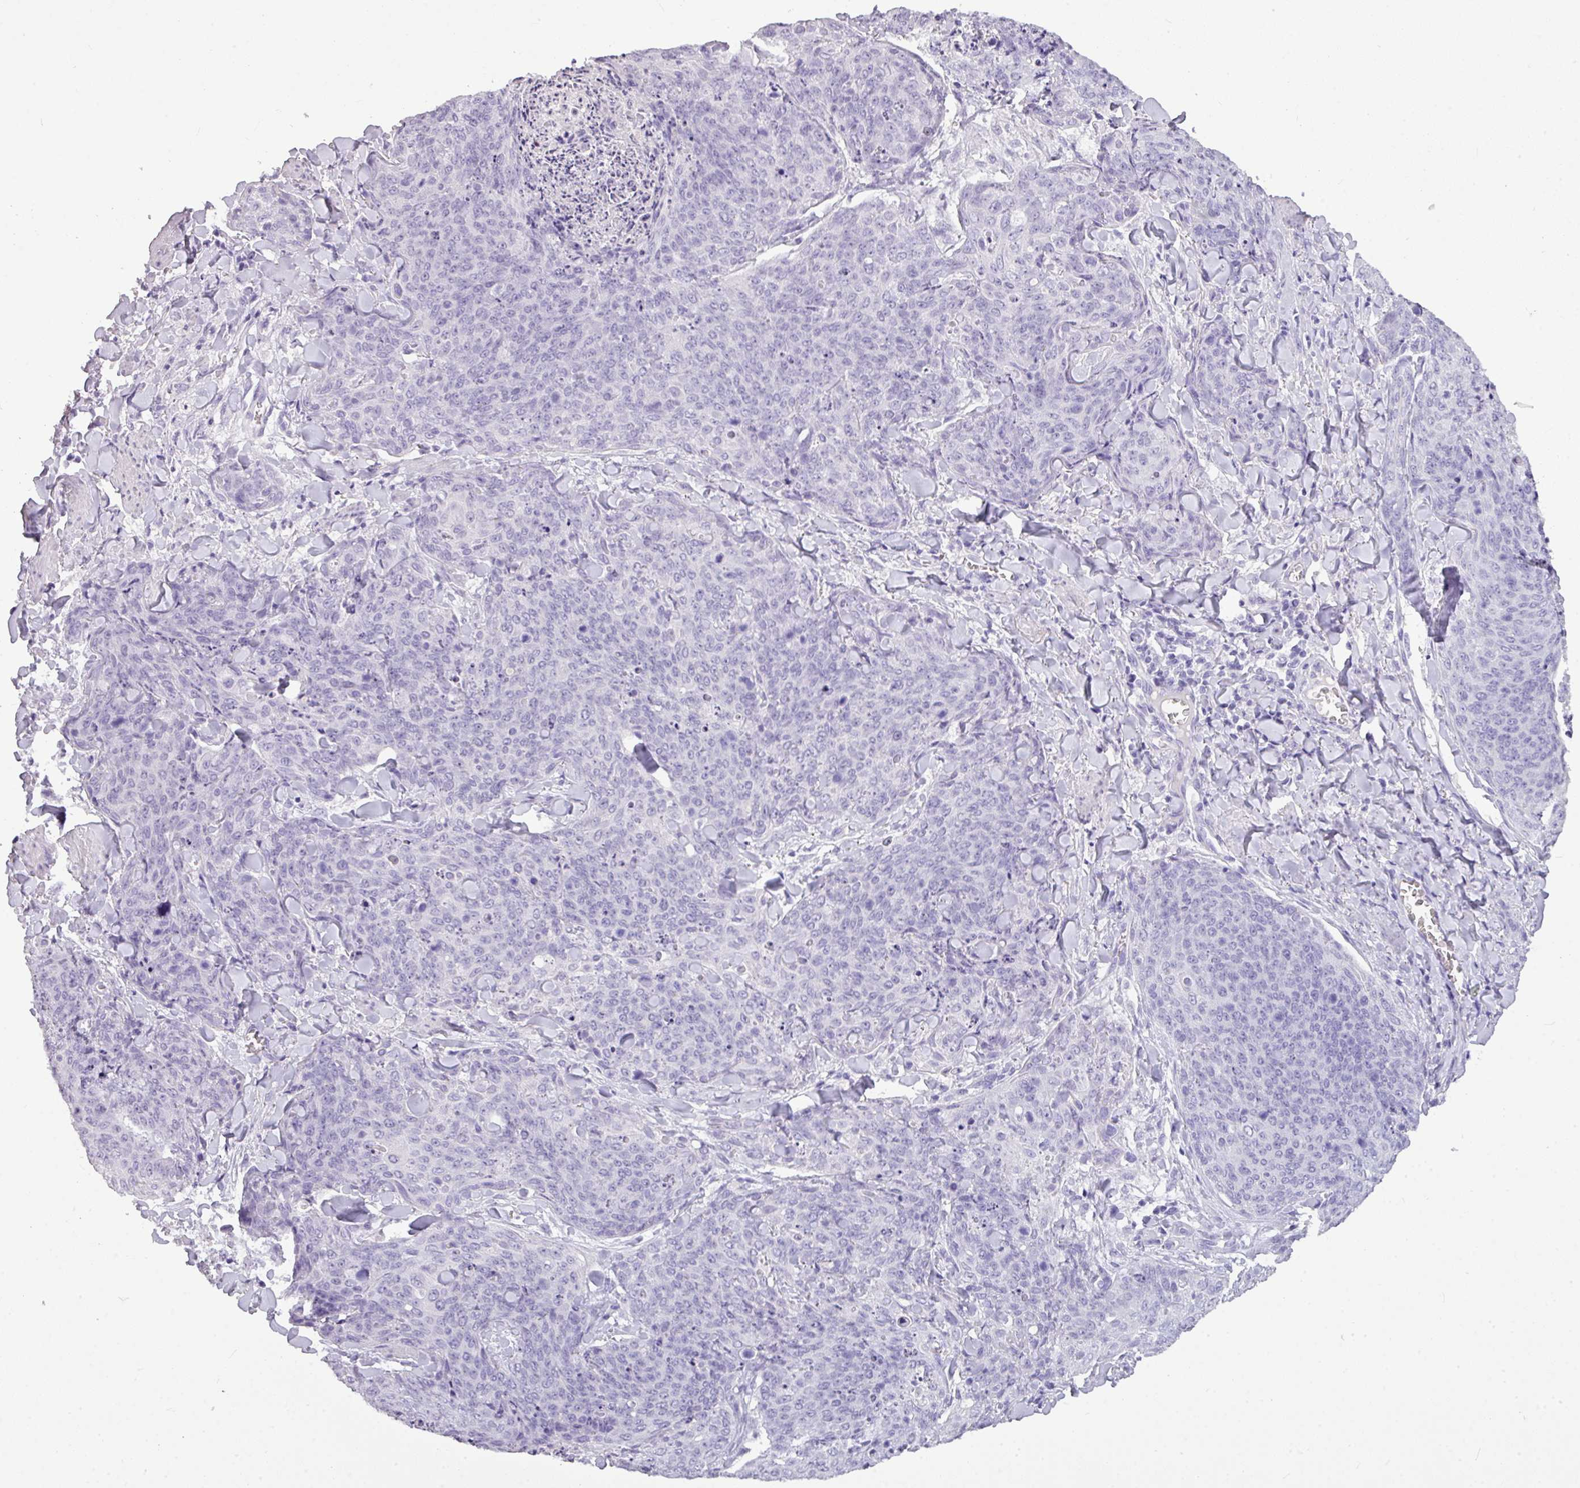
{"staining": {"intensity": "negative", "quantity": "none", "location": "none"}, "tissue": "skin cancer", "cell_type": "Tumor cells", "image_type": "cancer", "snomed": [{"axis": "morphology", "description": "Squamous cell carcinoma, NOS"}, {"axis": "topography", "description": "Skin"}, {"axis": "topography", "description": "Vulva"}], "caption": "This is an immunohistochemistry micrograph of human skin cancer. There is no expression in tumor cells.", "gene": "TMEM91", "patient": {"sex": "female", "age": 85}}